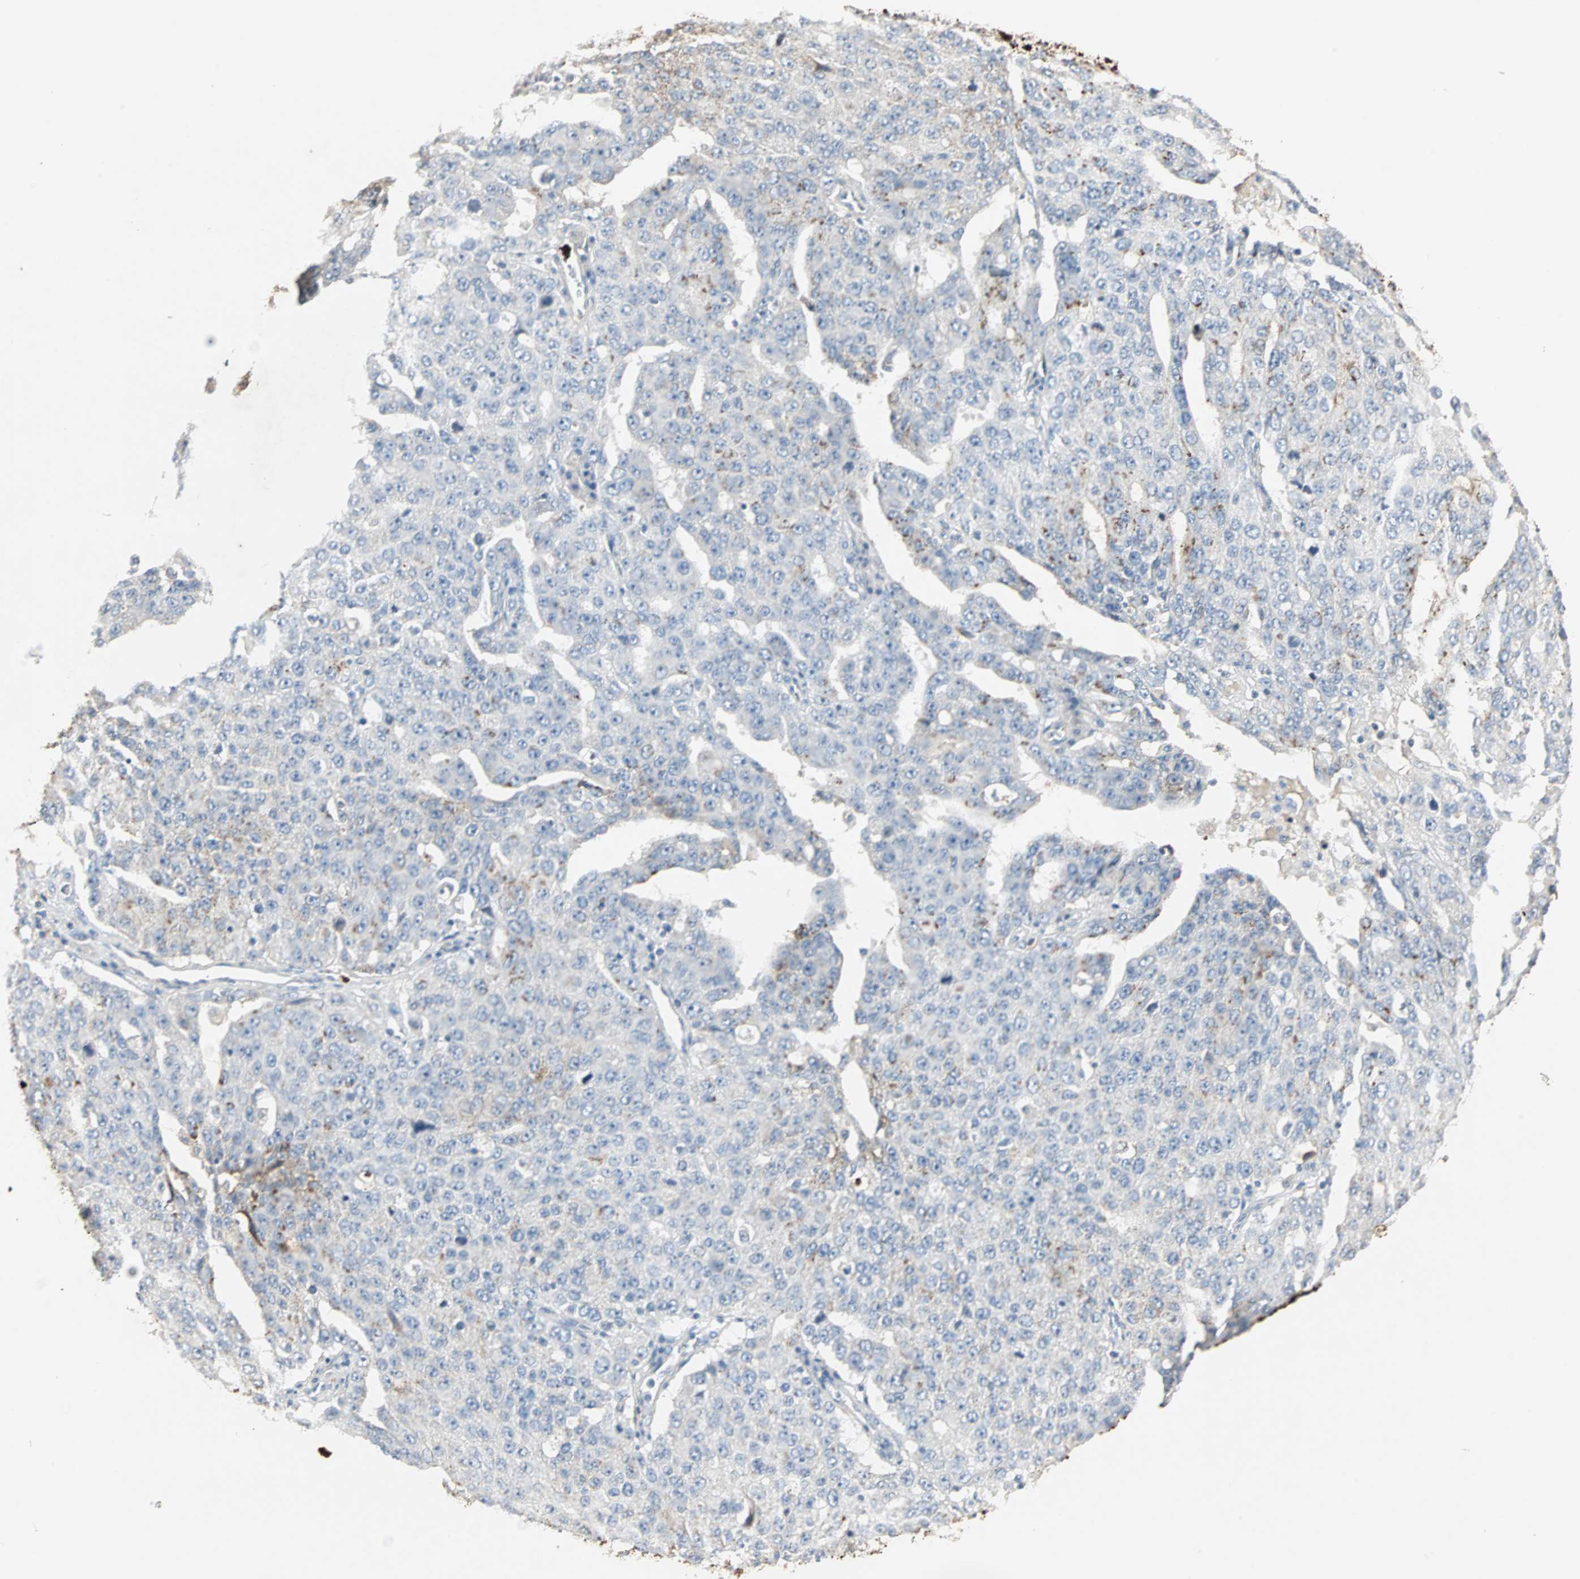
{"staining": {"intensity": "weak", "quantity": "<25%", "location": "cytoplasmic/membranous"}, "tissue": "ovarian cancer", "cell_type": "Tumor cells", "image_type": "cancer", "snomed": [{"axis": "morphology", "description": "Carcinoma, endometroid"}, {"axis": "topography", "description": "Ovary"}], "caption": "Human ovarian cancer (endometroid carcinoma) stained for a protein using immunohistochemistry (IHC) reveals no staining in tumor cells.", "gene": "CEACAM6", "patient": {"sex": "female", "age": 62}}